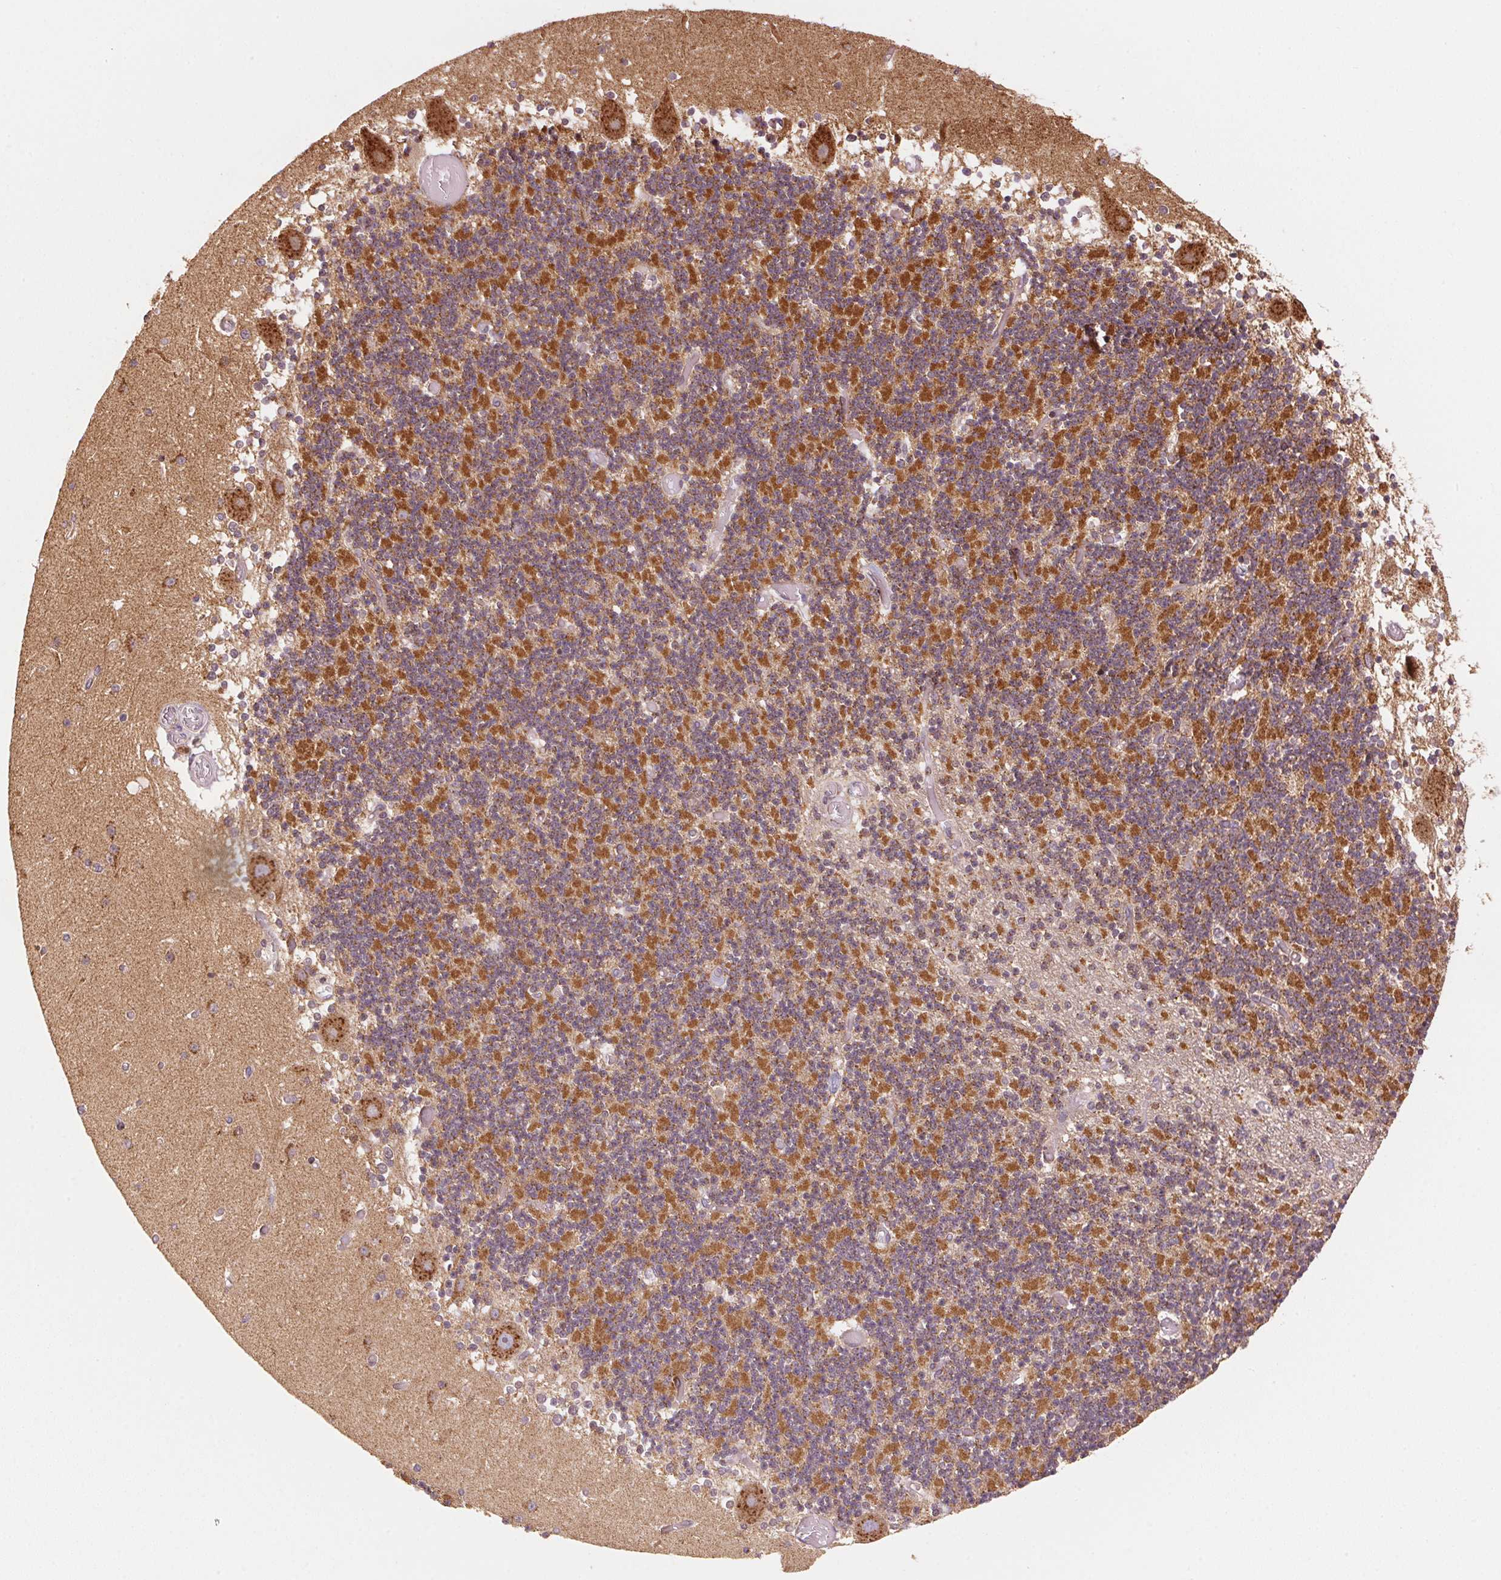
{"staining": {"intensity": "strong", "quantity": "25%-75%", "location": "cytoplasmic/membranous"}, "tissue": "cerebellum", "cell_type": "Cells in granular layer", "image_type": "normal", "snomed": [{"axis": "morphology", "description": "Normal tissue, NOS"}, {"axis": "topography", "description": "Cerebellum"}], "caption": "Normal cerebellum displays strong cytoplasmic/membranous expression in about 25%-75% of cells in granular layer.", "gene": "TOMM70", "patient": {"sex": "female", "age": 28}}